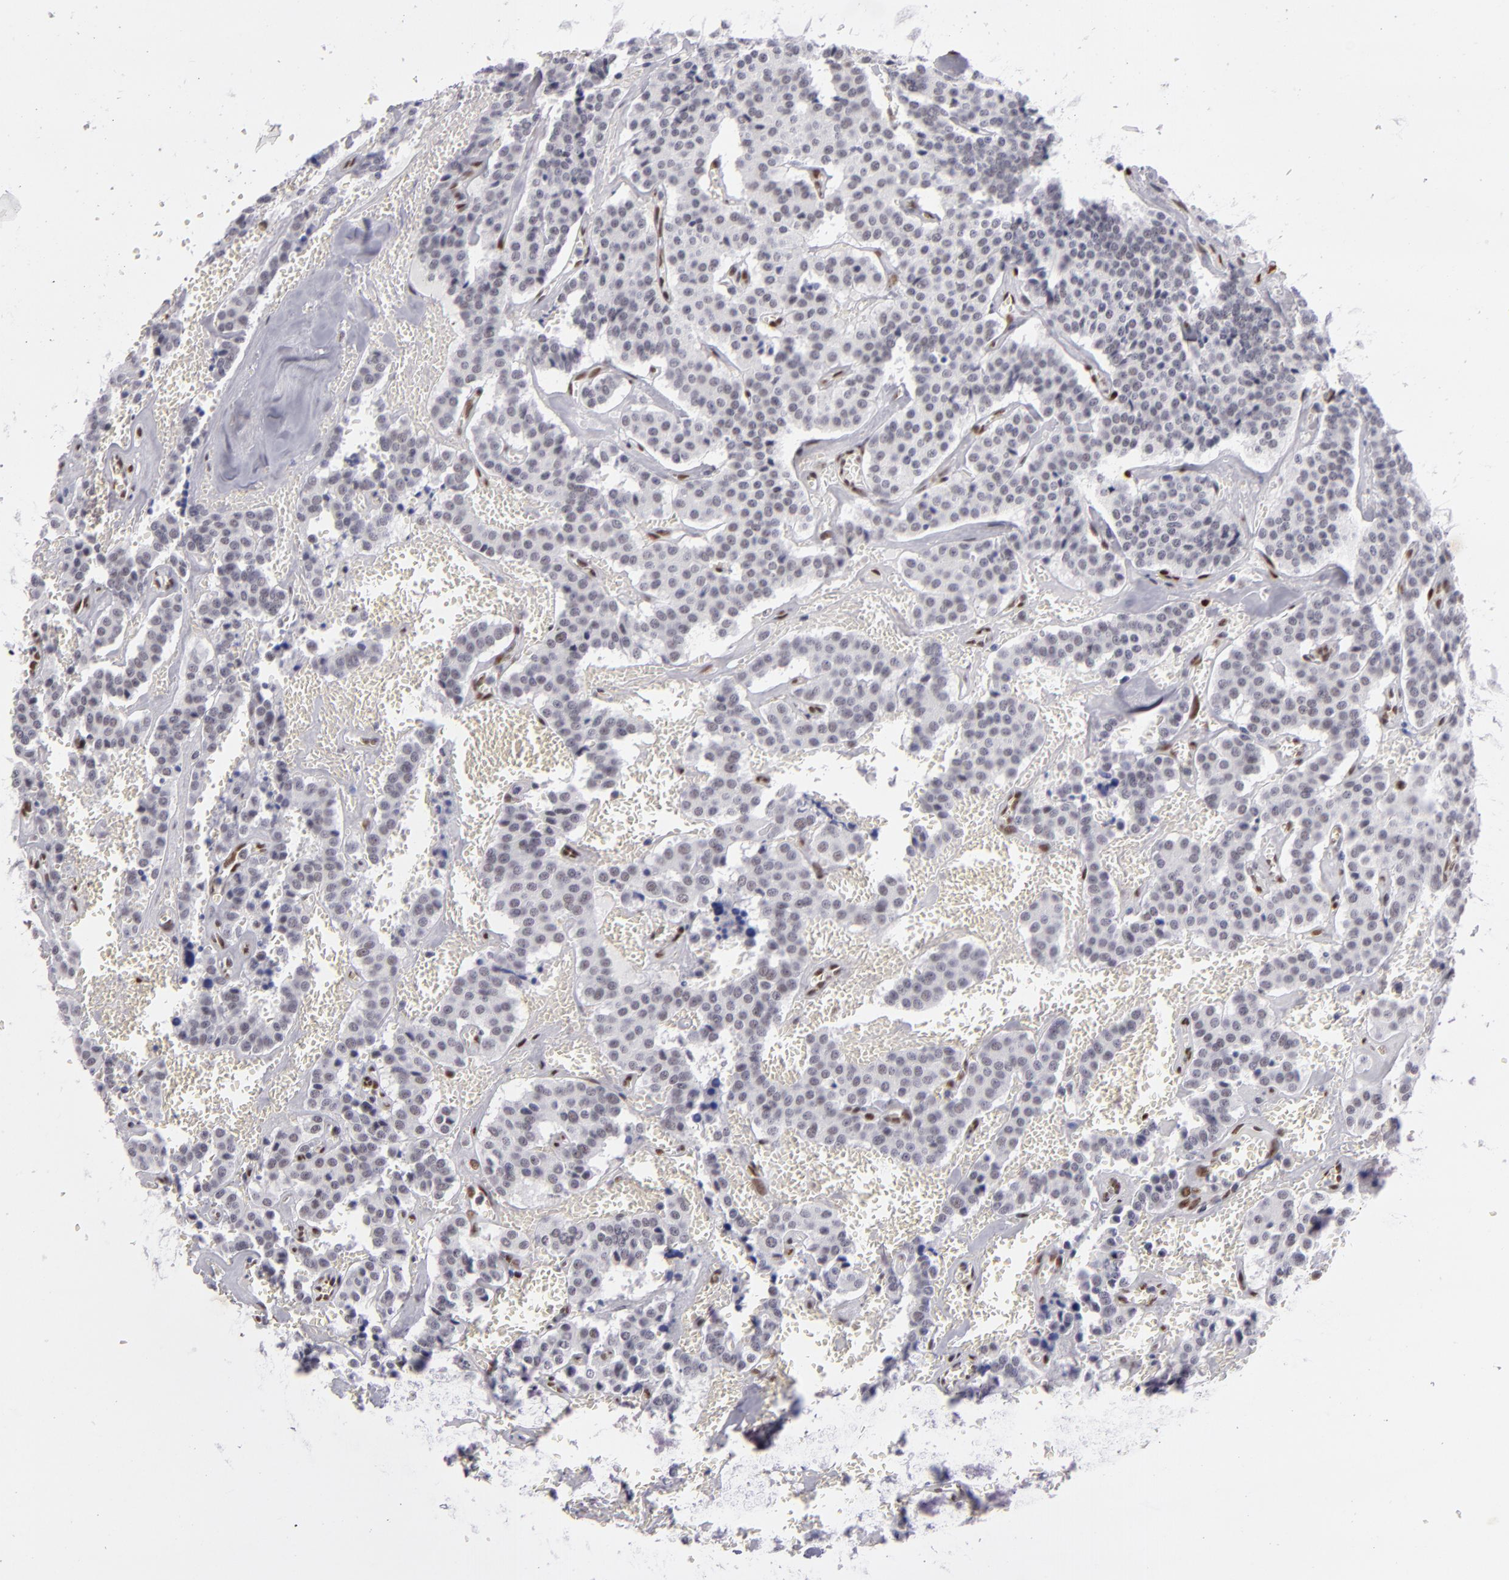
{"staining": {"intensity": "negative", "quantity": "none", "location": "none"}, "tissue": "carcinoid", "cell_type": "Tumor cells", "image_type": "cancer", "snomed": [{"axis": "morphology", "description": "Carcinoid, malignant, NOS"}, {"axis": "topography", "description": "Bronchus"}], "caption": "Human malignant carcinoid stained for a protein using IHC demonstrates no expression in tumor cells.", "gene": "TOP3A", "patient": {"sex": "male", "age": 55}}